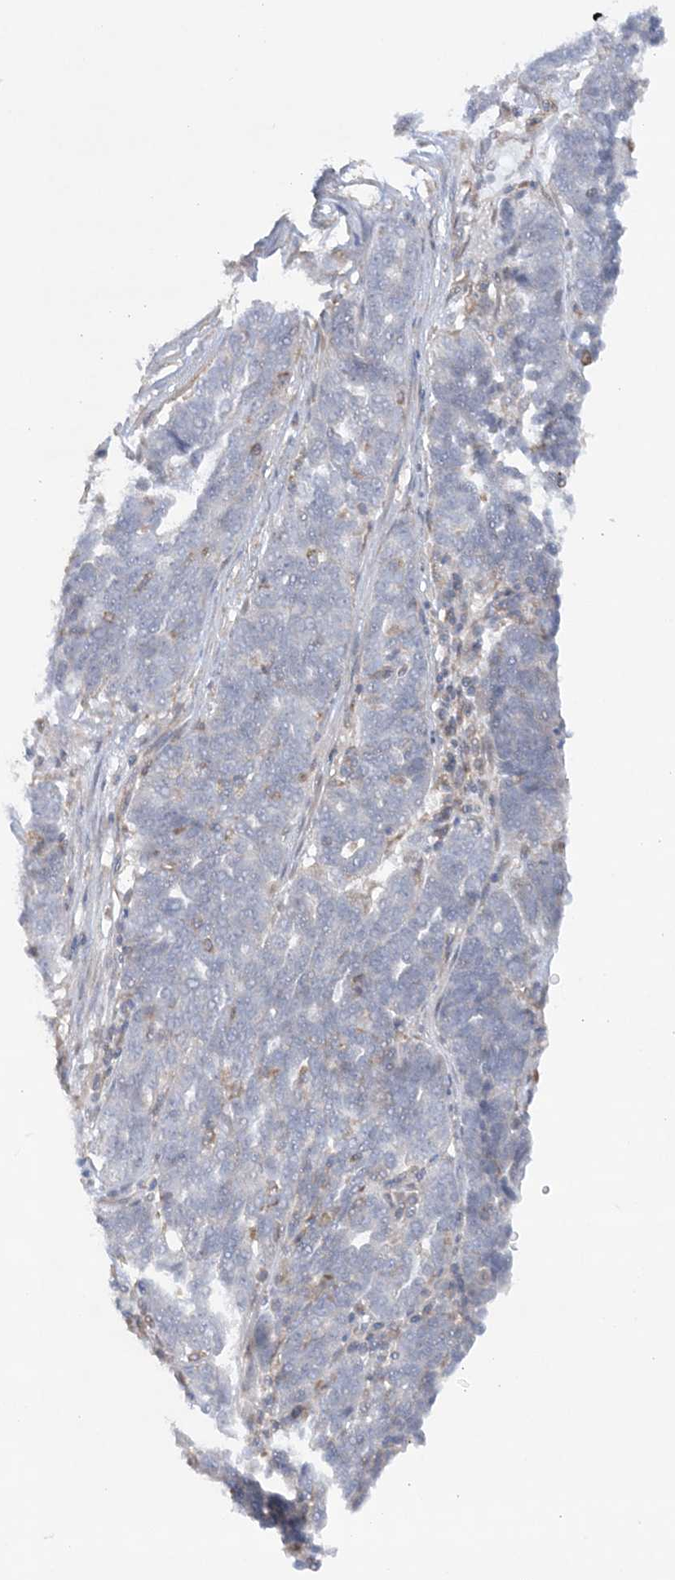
{"staining": {"intensity": "negative", "quantity": "none", "location": "none"}, "tissue": "ovarian cancer", "cell_type": "Tumor cells", "image_type": "cancer", "snomed": [{"axis": "morphology", "description": "Cystadenocarcinoma, serous, NOS"}, {"axis": "topography", "description": "Ovary"}], "caption": "This is a micrograph of immunohistochemistry (IHC) staining of ovarian cancer, which shows no positivity in tumor cells. (DAB immunohistochemistry with hematoxylin counter stain).", "gene": "ZNF821", "patient": {"sex": "female", "age": 59}}